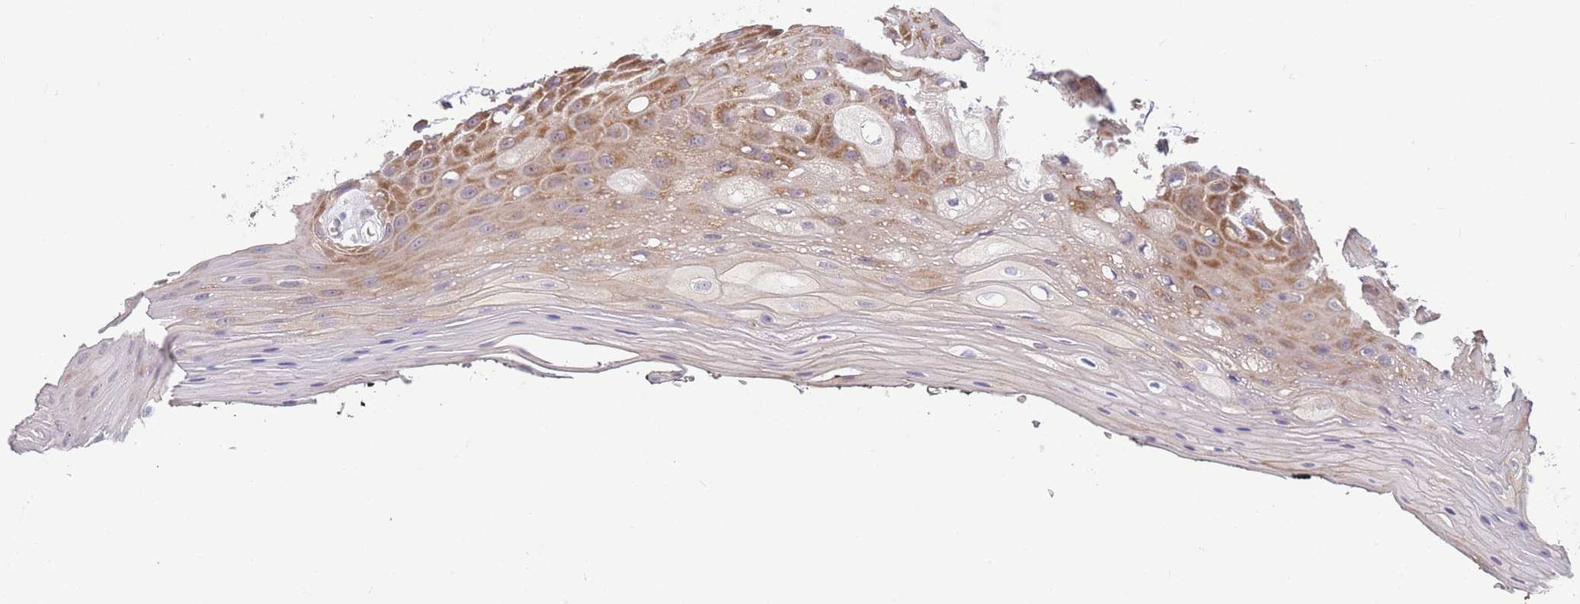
{"staining": {"intensity": "moderate", "quantity": "25%-75%", "location": "cytoplasmic/membranous"}, "tissue": "oral mucosa", "cell_type": "Squamous epithelial cells", "image_type": "normal", "snomed": [{"axis": "morphology", "description": "Normal tissue, NOS"}, {"axis": "topography", "description": "Oral tissue"}, {"axis": "topography", "description": "Tounge, NOS"}], "caption": "Squamous epithelial cells exhibit medium levels of moderate cytoplasmic/membranous positivity in about 25%-75% of cells in unremarkable oral mucosa. Nuclei are stained in blue.", "gene": "NDUFAF6", "patient": {"sex": "female", "age": 59}}